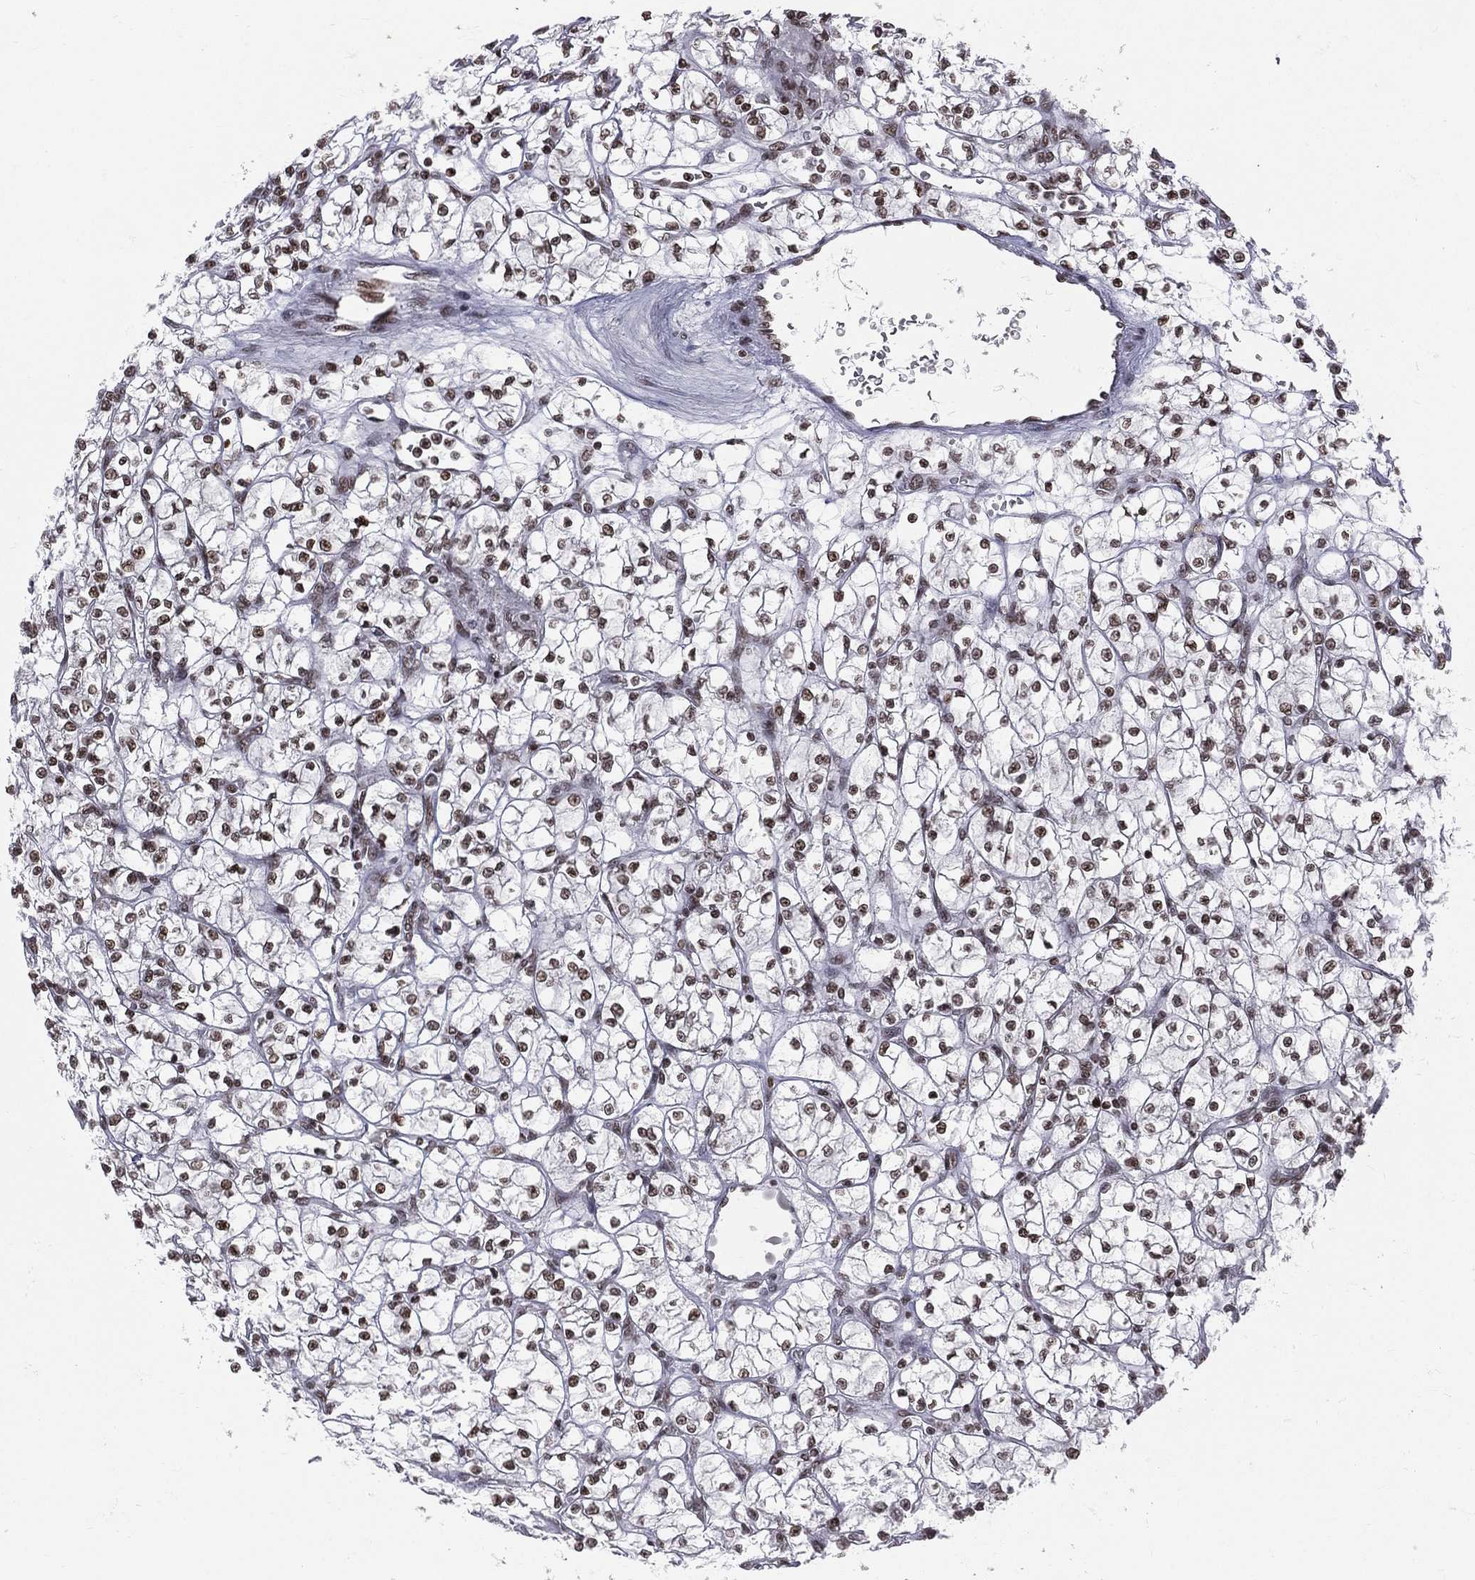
{"staining": {"intensity": "moderate", "quantity": ">75%", "location": "nuclear"}, "tissue": "renal cancer", "cell_type": "Tumor cells", "image_type": "cancer", "snomed": [{"axis": "morphology", "description": "Adenocarcinoma, NOS"}, {"axis": "topography", "description": "Kidney"}], "caption": "Immunohistochemistry staining of adenocarcinoma (renal), which reveals medium levels of moderate nuclear positivity in about >75% of tumor cells indicating moderate nuclear protein expression. The staining was performed using DAB (3,3'-diaminobenzidine) (brown) for protein detection and nuclei were counterstained in hematoxylin (blue).", "gene": "RFX7", "patient": {"sex": "female", "age": 64}}